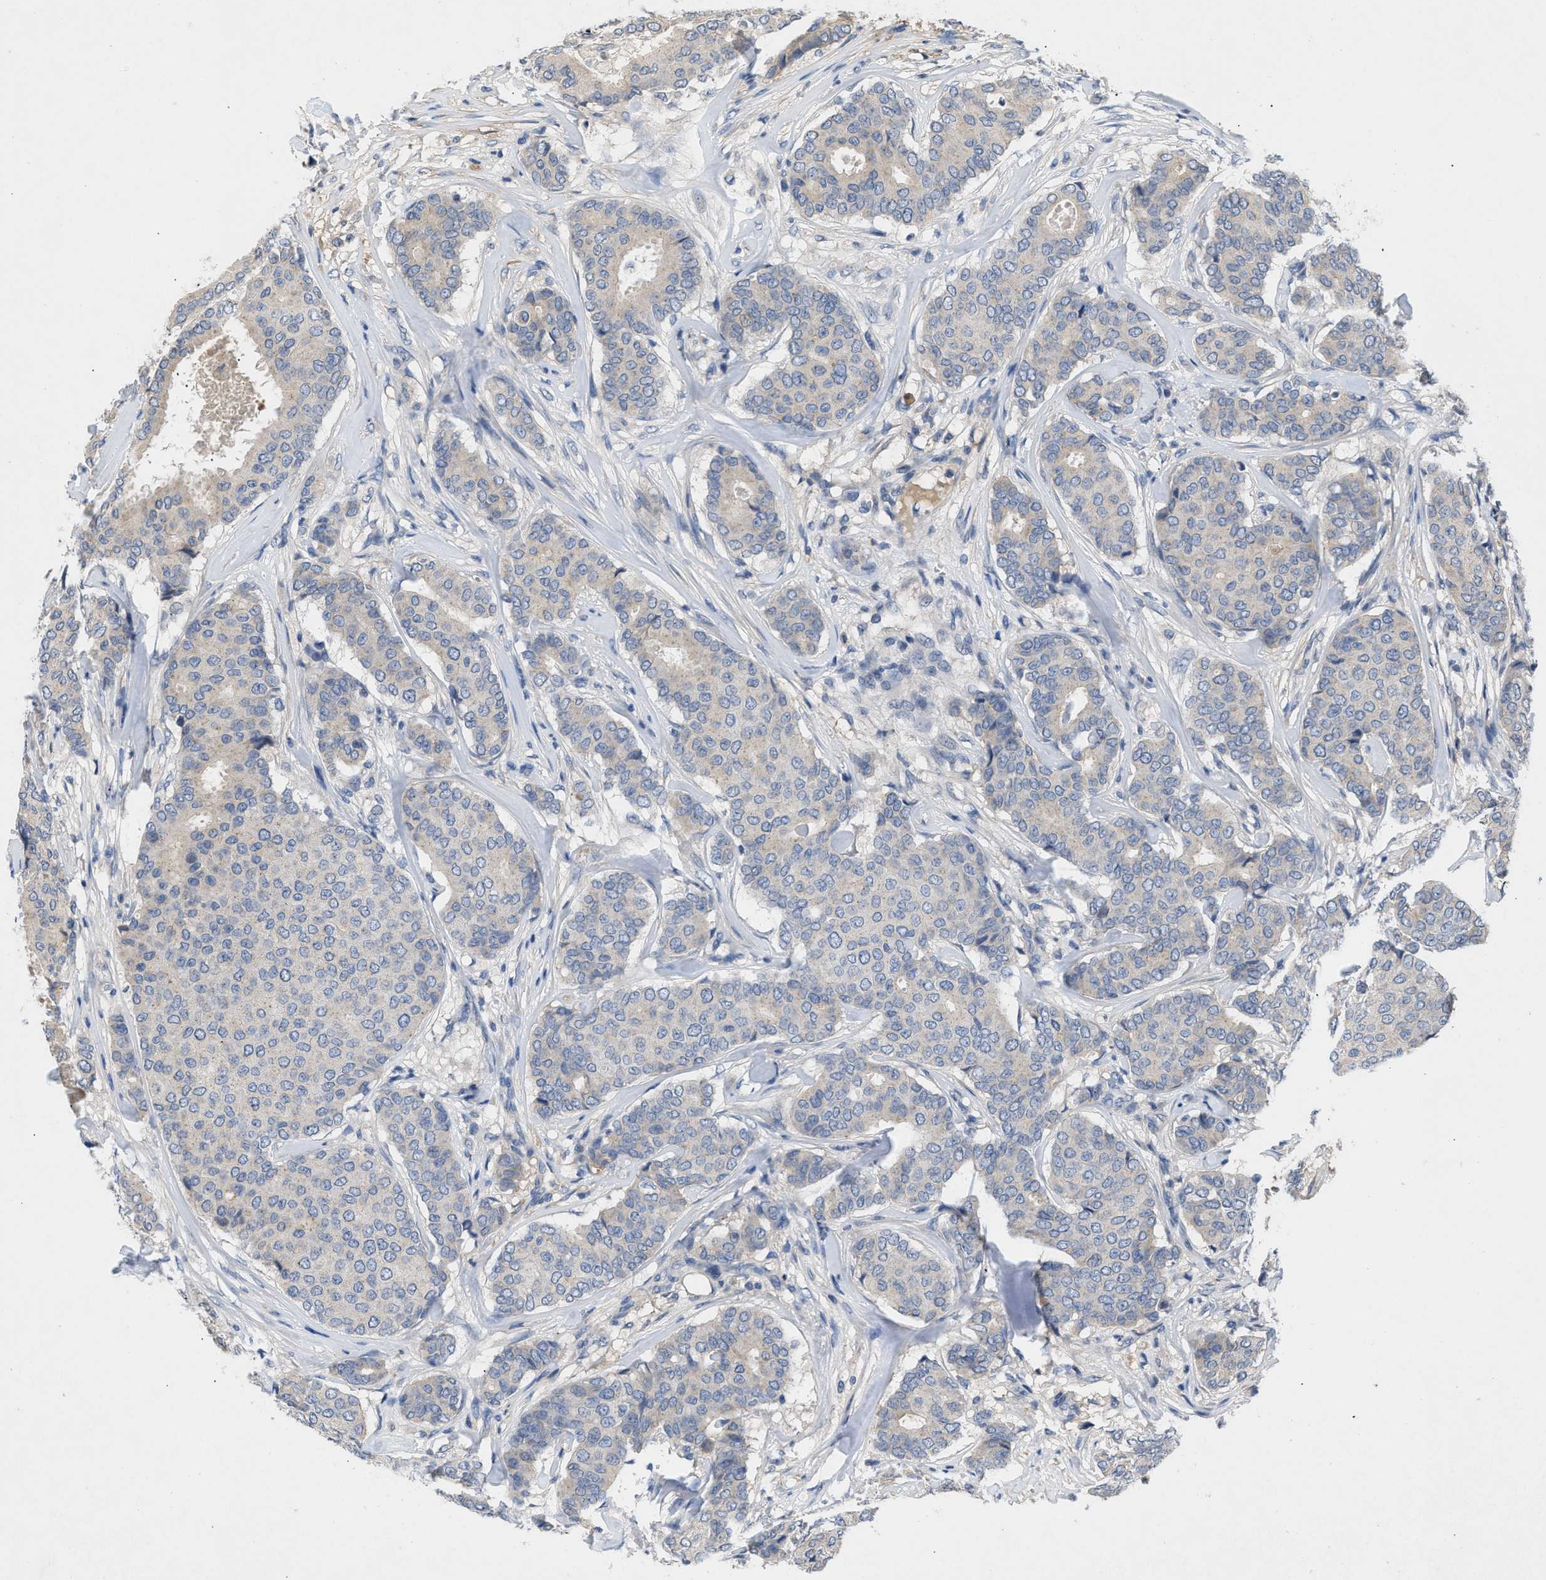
{"staining": {"intensity": "negative", "quantity": "none", "location": "none"}, "tissue": "breast cancer", "cell_type": "Tumor cells", "image_type": "cancer", "snomed": [{"axis": "morphology", "description": "Duct carcinoma"}, {"axis": "topography", "description": "Breast"}], "caption": "This is an immunohistochemistry image of breast cancer. There is no expression in tumor cells.", "gene": "VPS4A", "patient": {"sex": "female", "age": 75}}